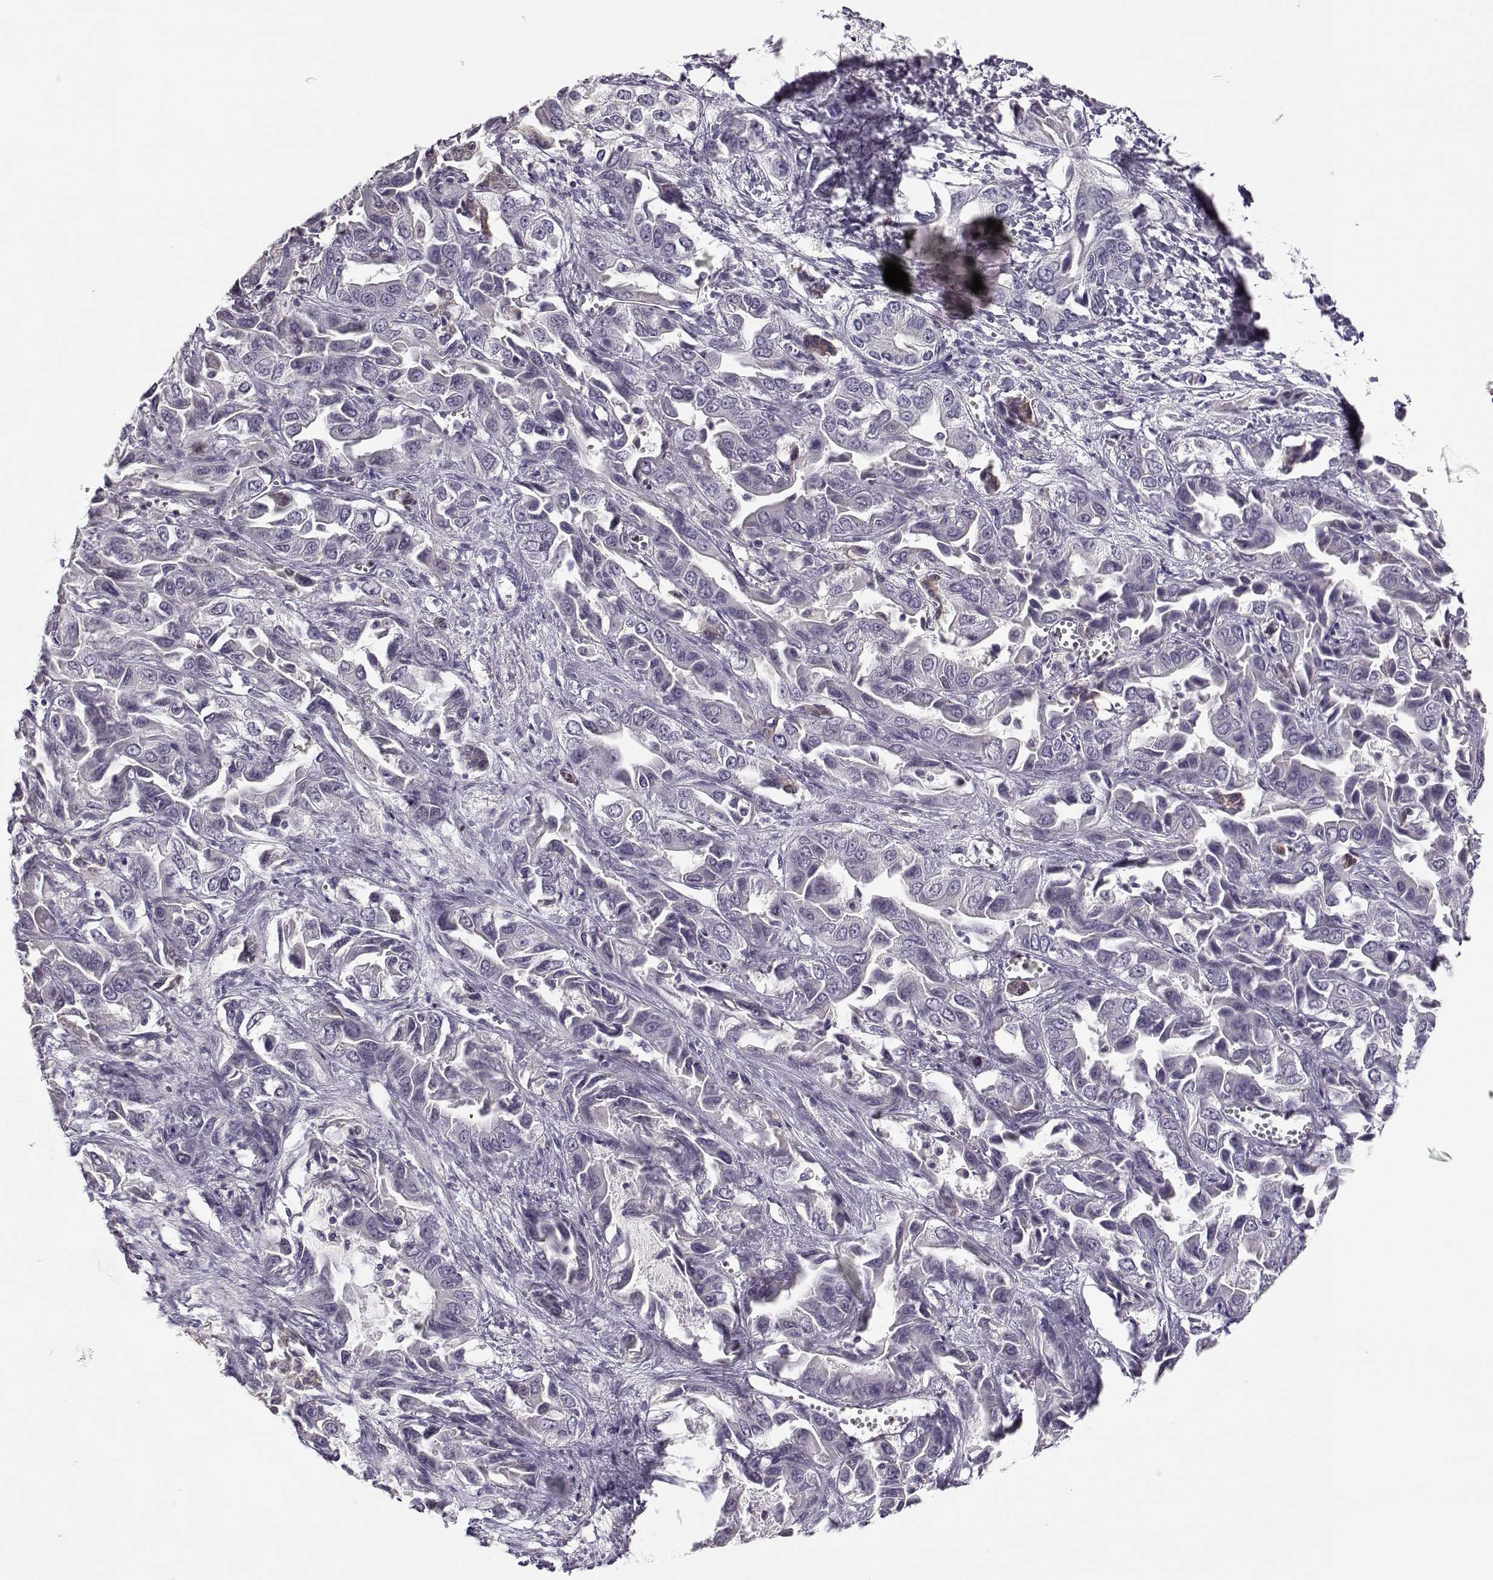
{"staining": {"intensity": "negative", "quantity": "none", "location": "none"}, "tissue": "liver cancer", "cell_type": "Tumor cells", "image_type": "cancer", "snomed": [{"axis": "morphology", "description": "Cholangiocarcinoma"}, {"axis": "topography", "description": "Liver"}], "caption": "This is a image of immunohistochemistry staining of liver cholangiocarcinoma, which shows no positivity in tumor cells.", "gene": "TMEM145", "patient": {"sex": "female", "age": 52}}